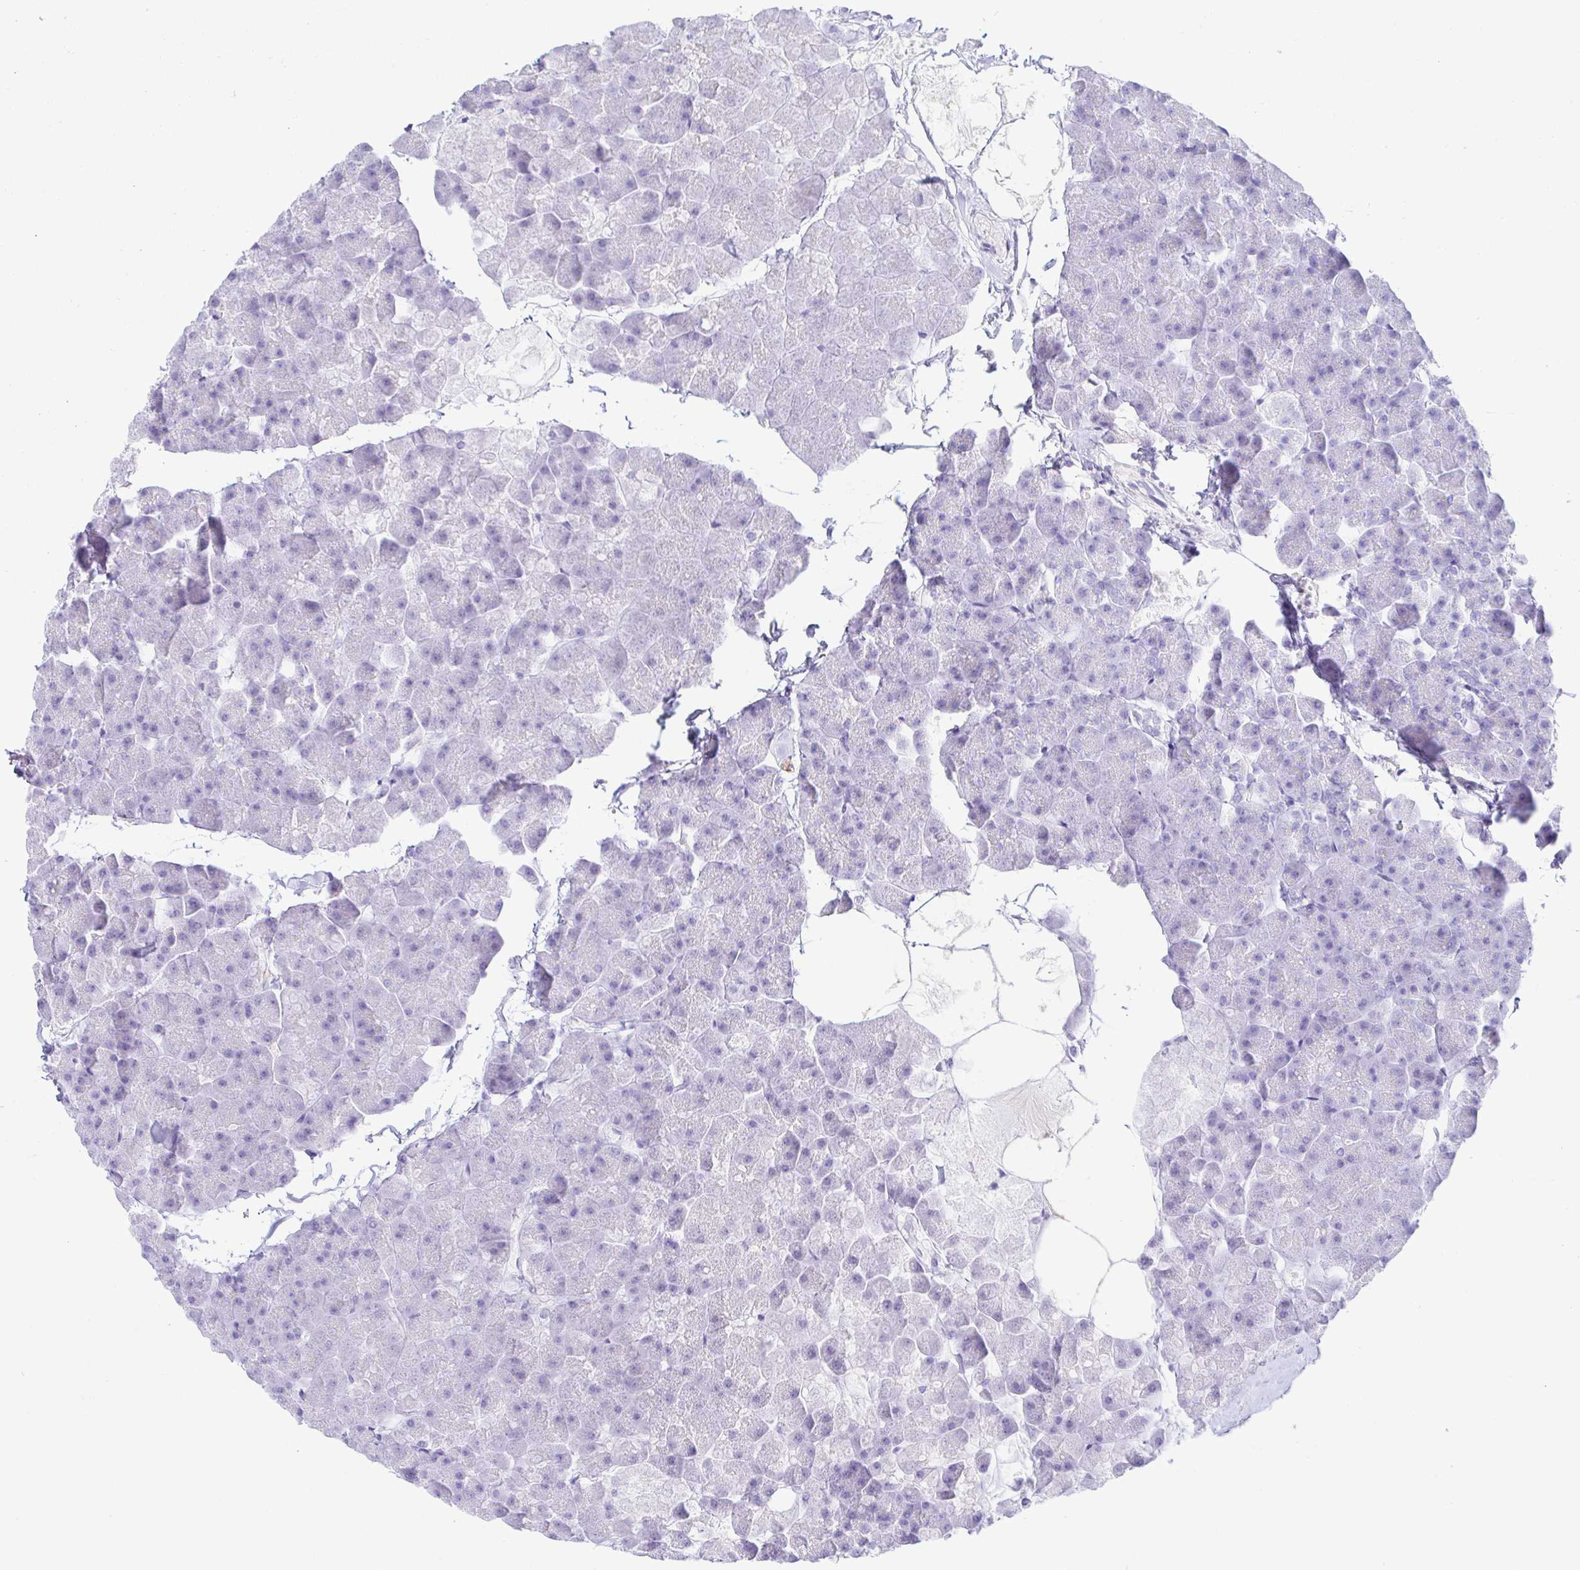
{"staining": {"intensity": "negative", "quantity": "none", "location": "none"}, "tissue": "pancreas", "cell_type": "Exocrine glandular cells", "image_type": "normal", "snomed": [{"axis": "morphology", "description": "Normal tissue, NOS"}, {"axis": "topography", "description": "Pancreas"}], "caption": "Exocrine glandular cells are negative for brown protein staining in unremarkable pancreas. (DAB (3,3'-diaminobenzidine) immunohistochemistry with hematoxylin counter stain).", "gene": "PINLYP", "patient": {"sex": "male", "age": 35}}